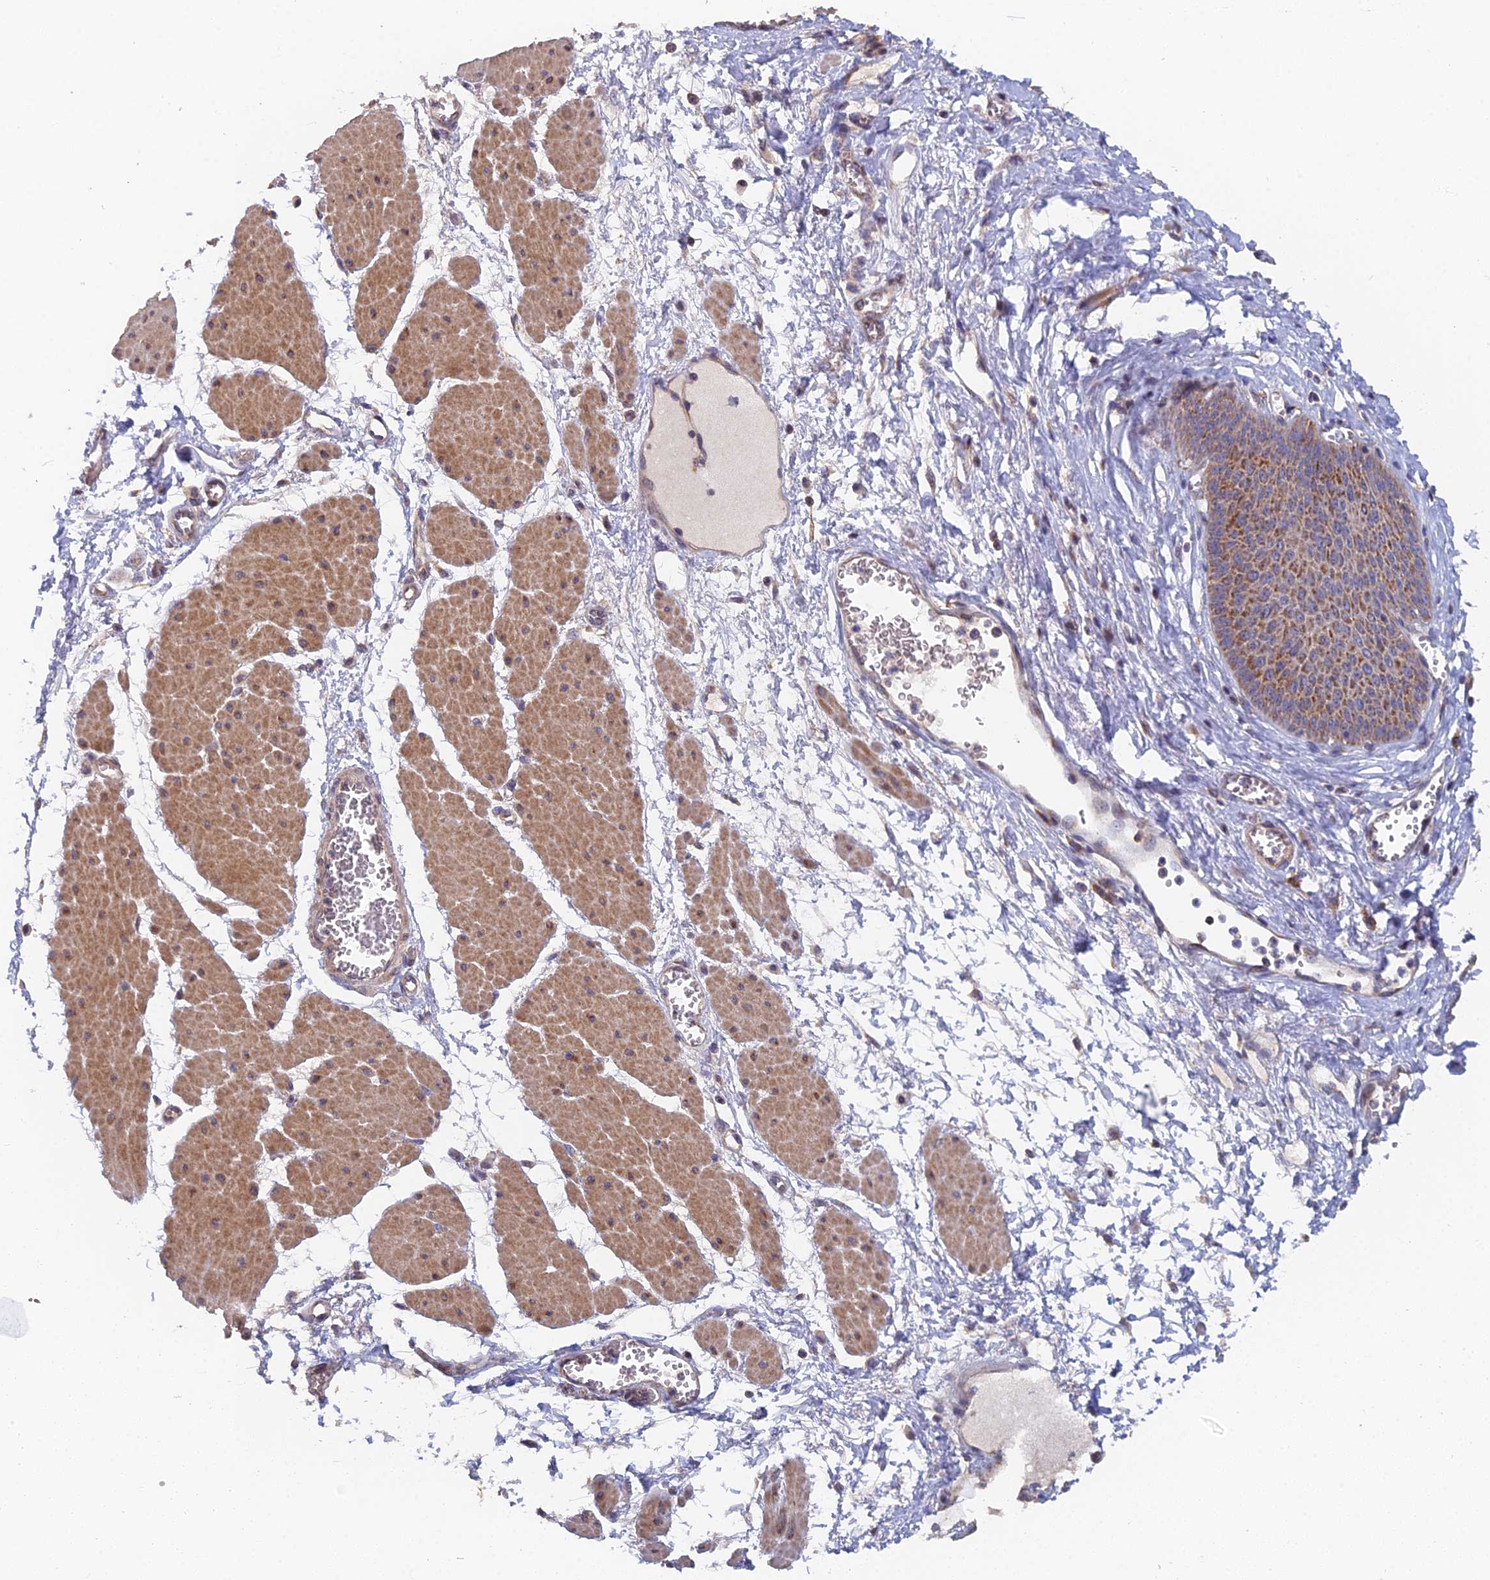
{"staining": {"intensity": "moderate", "quantity": ">75%", "location": "cytoplasmic/membranous"}, "tissue": "esophagus", "cell_type": "Squamous epithelial cells", "image_type": "normal", "snomed": [{"axis": "morphology", "description": "Normal tissue, NOS"}, {"axis": "topography", "description": "Esophagus"}], "caption": "Protein staining of normal esophagus demonstrates moderate cytoplasmic/membranous expression in approximately >75% of squamous epithelial cells. (DAB IHC, brown staining for protein, blue staining for nuclei).", "gene": "ECSIT", "patient": {"sex": "male", "age": 60}}